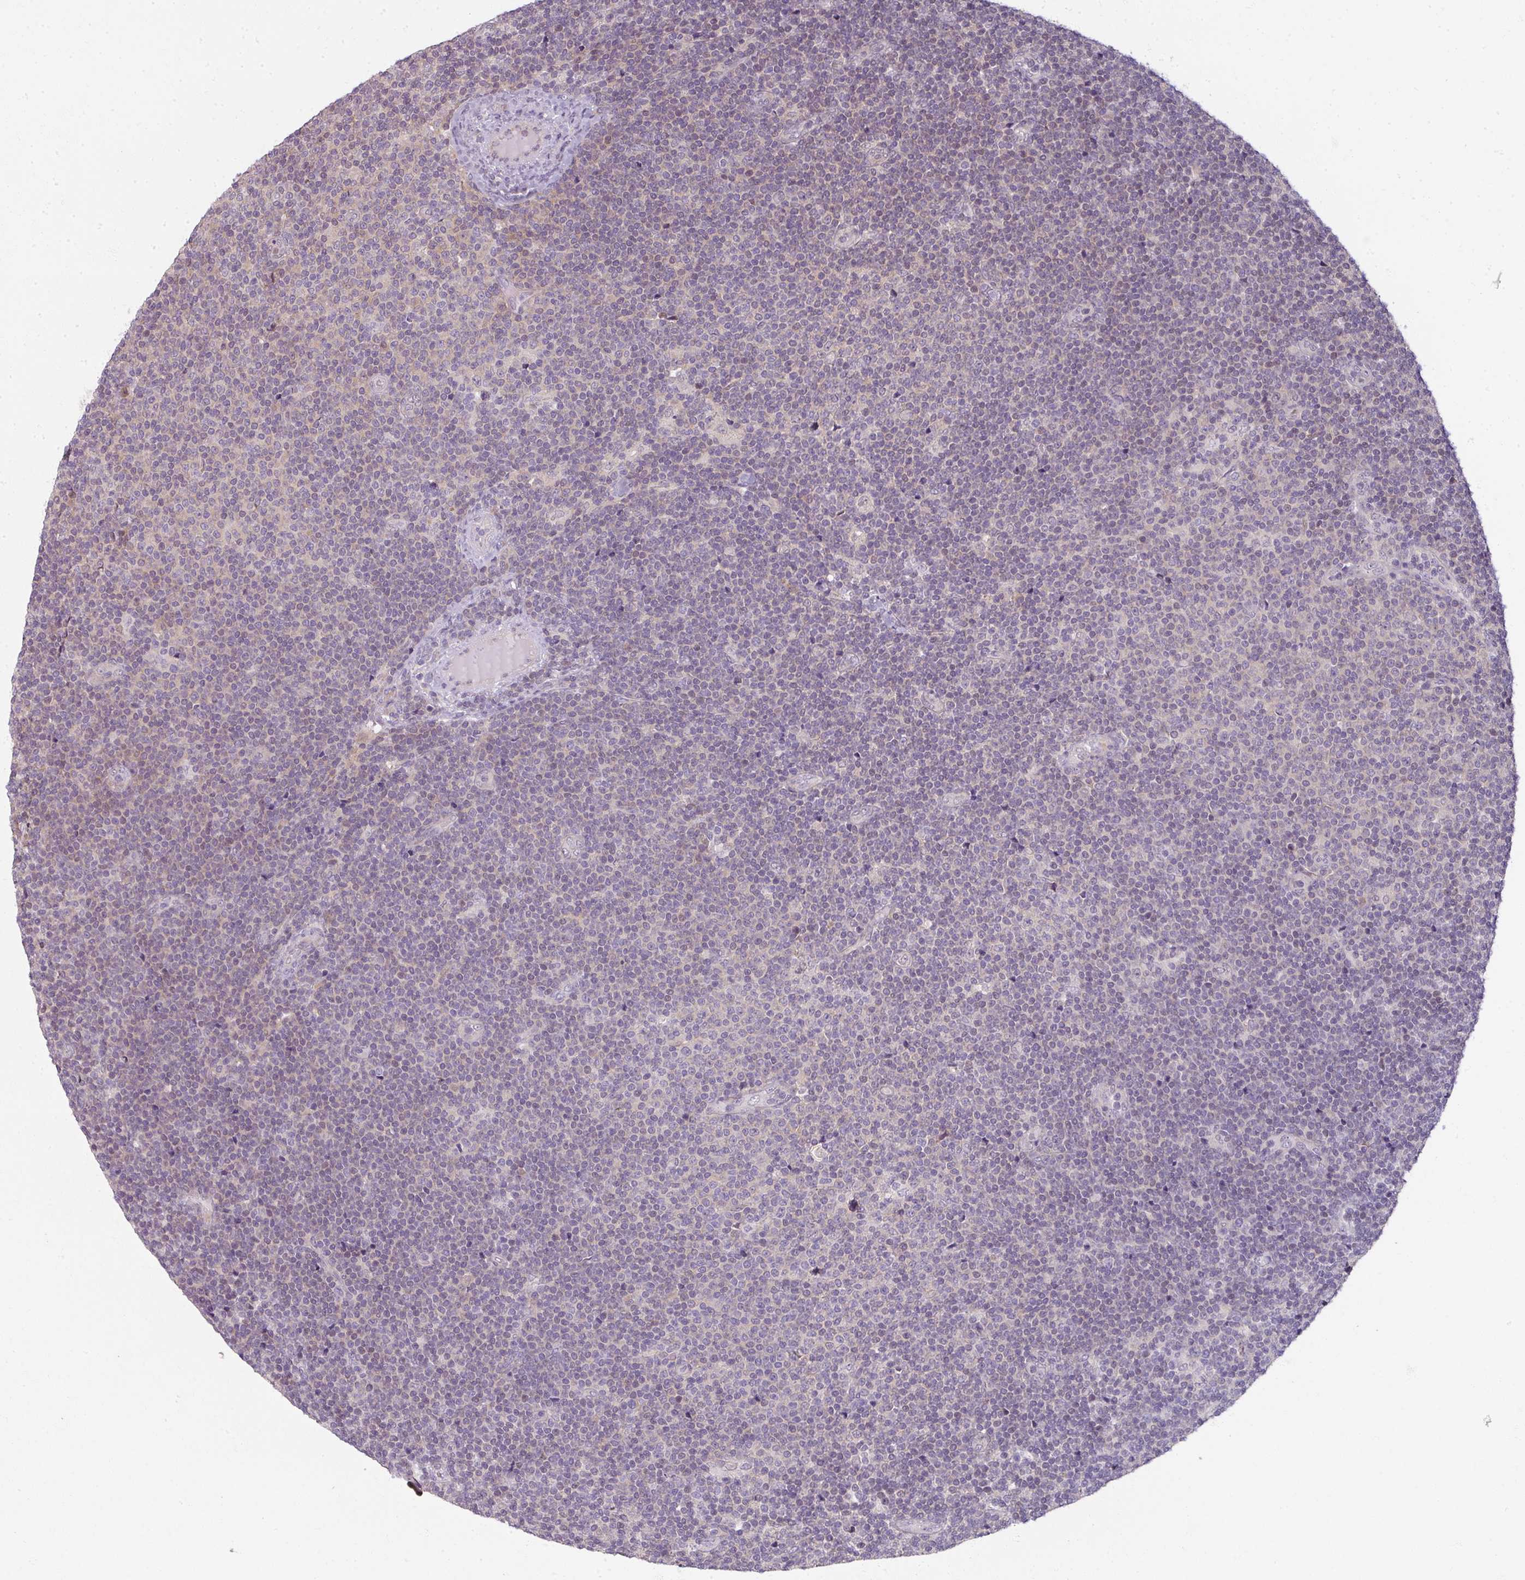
{"staining": {"intensity": "weak", "quantity": "25%-75%", "location": "cytoplasmic/membranous"}, "tissue": "lymphoma", "cell_type": "Tumor cells", "image_type": "cancer", "snomed": [{"axis": "morphology", "description": "Malignant lymphoma, non-Hodgkin's type, Low grade"}, {"axis": "topography", "description": "Lymph node"}], "caption": "IHC image of low-grade malignant lymphoma, non-Hodgkin's type stained for a protein (brown), which demonstrates low levels of weak cytoplasmic/membranous staining in about 25%-75% of tumor cells.", "gene": "MYMK", "patient": {"sex": "male", "age": 48}}